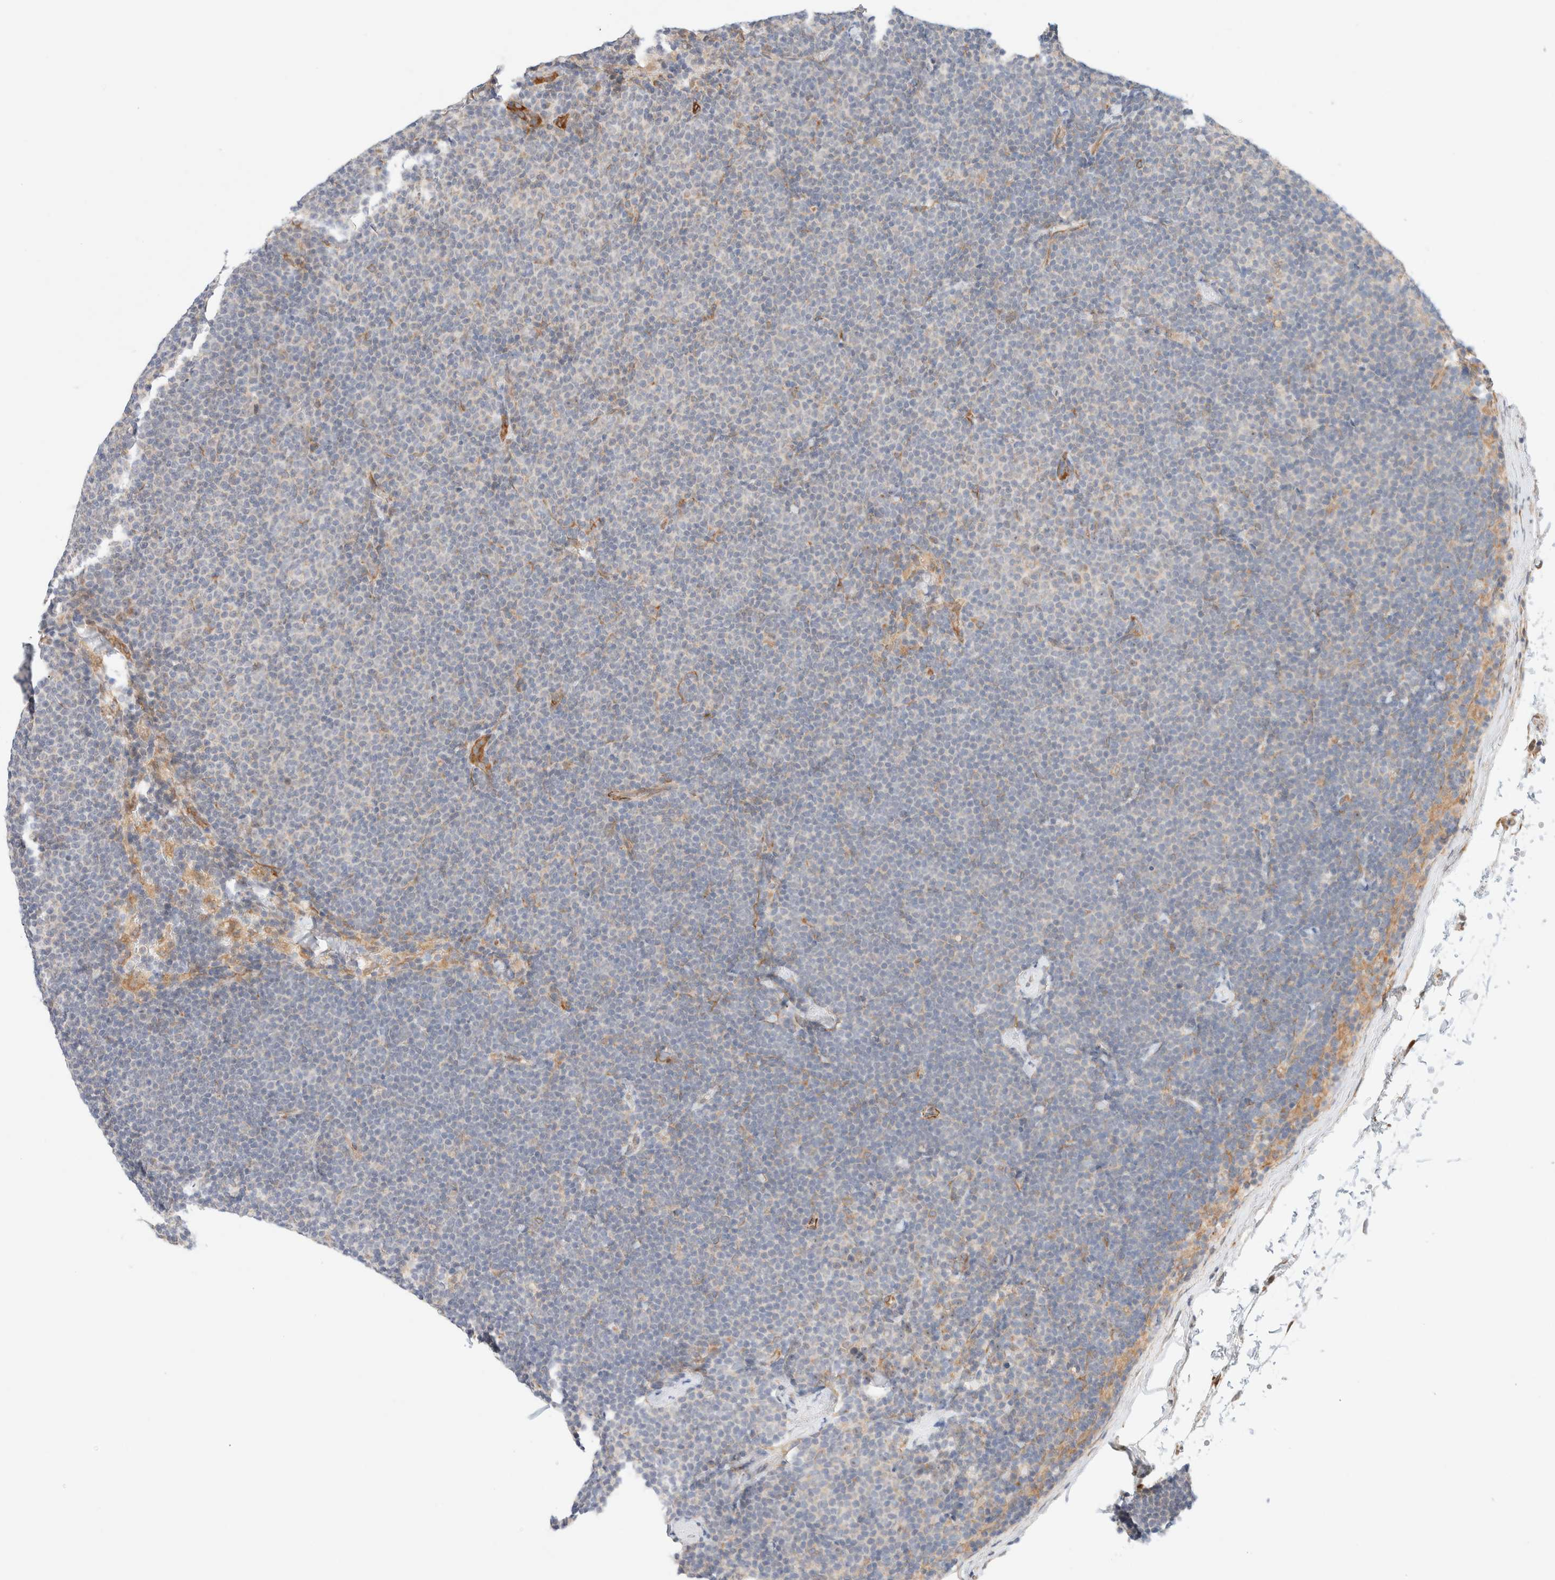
{"staining": {"intensity": "negative", "quantity": "none", "location": "none"}, "tissue": "lymphoma", "cell_type": "Tumor cells", "image_type": "cancer", "snomed": [{"axis": "morphology", "description": "Malignant lymphoma, non-Hodgkin's type, Low grade"}, {"axis": "topography", "description": "Lymph node"}], "caption": "Immunohistochemistry (IHC) micrograph of neoplastic tissue: lymphoma stained with DAB (3,3'-diaminobenzidine) demonstrates no significant protein positivity in tumor cells. (DAB (3,3'-diaminobenzidine) IHC, high magnification).", "gene": "RRP15", "patient": {"sex": "female", "age": 53}}